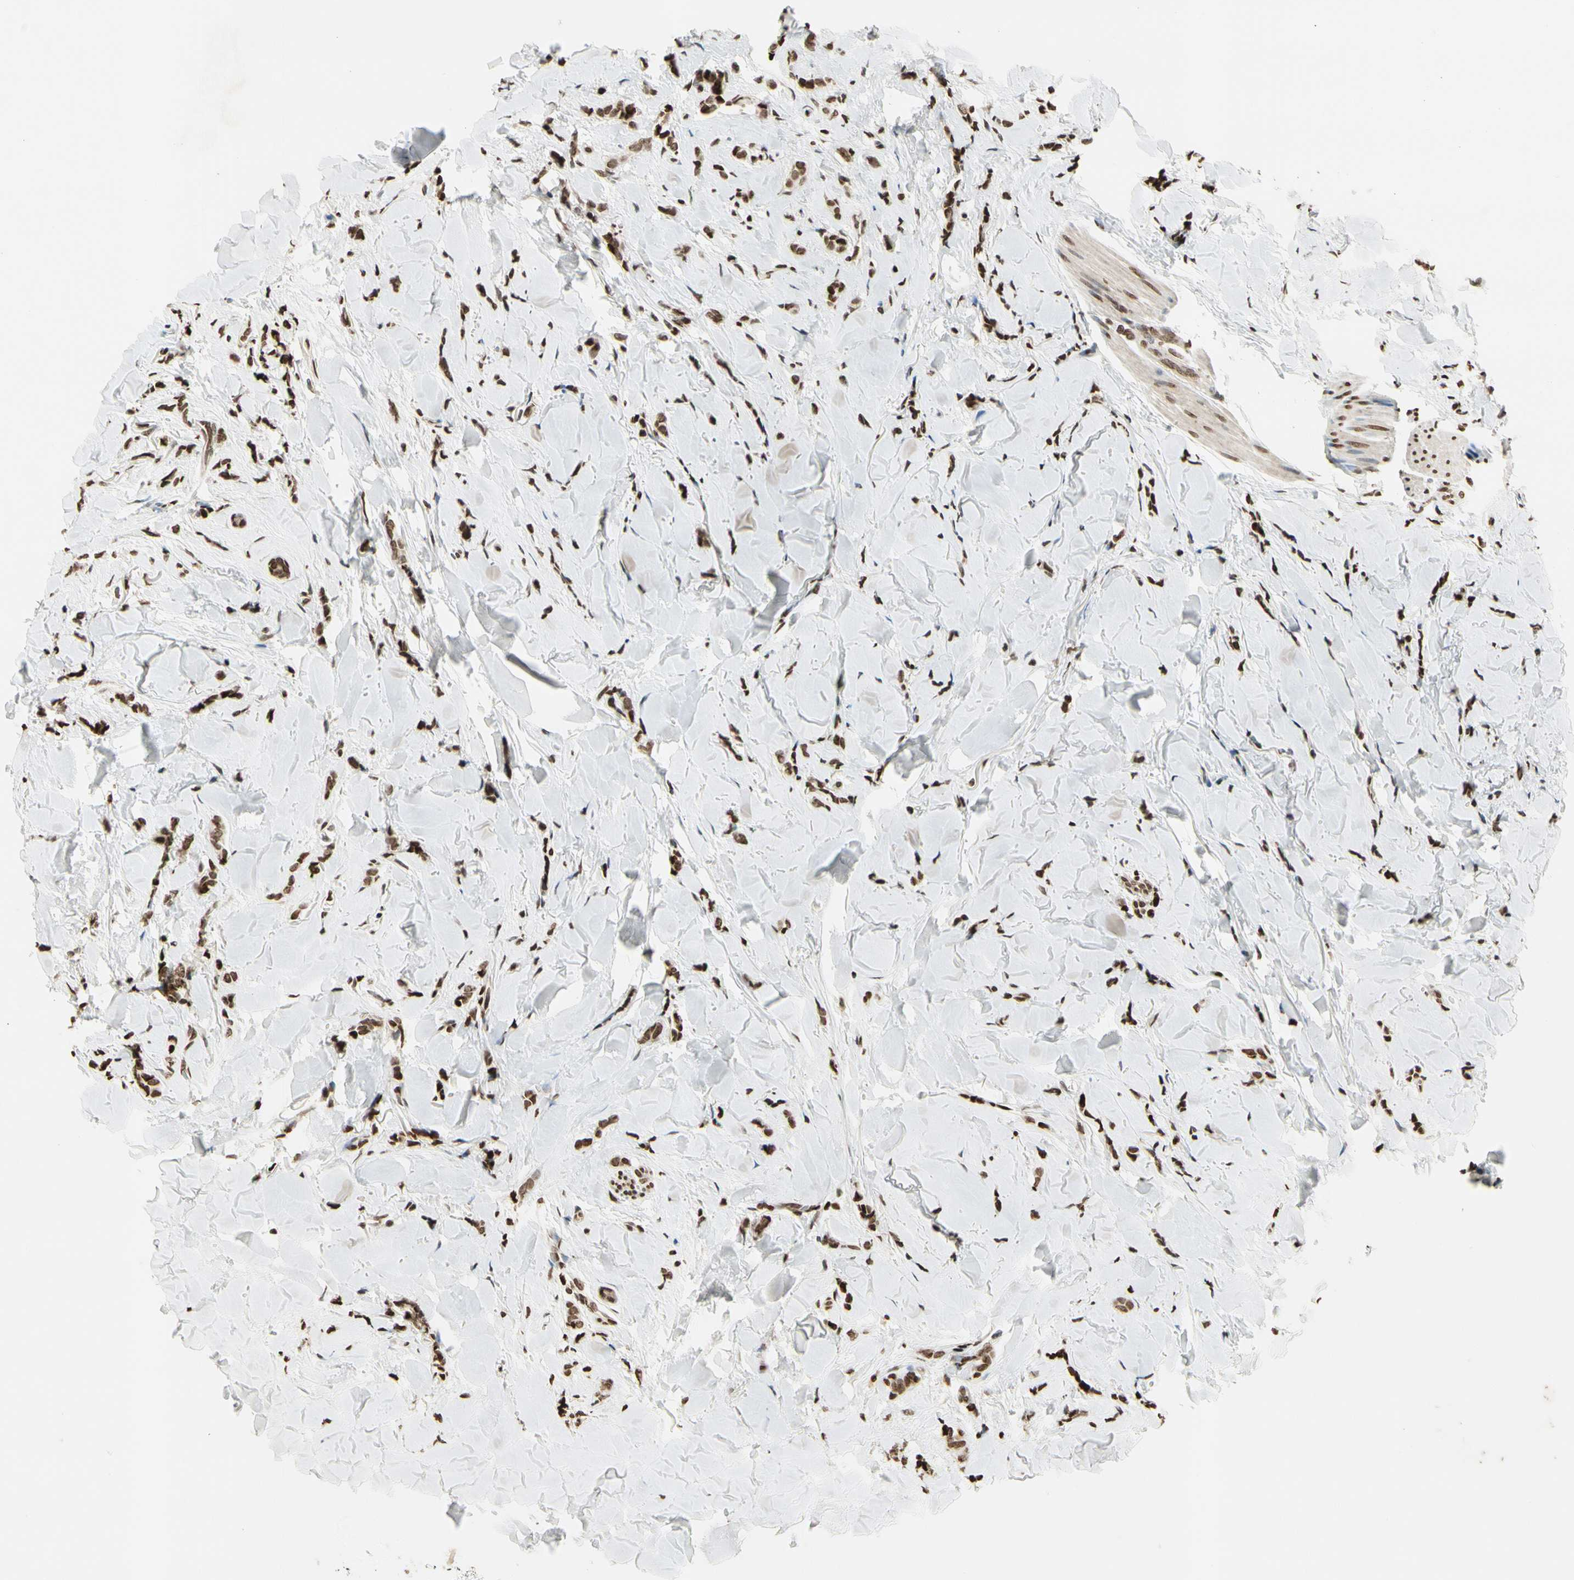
{"staining": {"intensity": "strong", "quantity": ">75%", "location": "nuclear"}, "tissue": "breast cancer", "cell_type": "Tumor cells", "image_type": "cancer", "snomed": [{"axis": "morphology", "description": "Lobular carcinoma"}, {"axis": "topography", "description": "Skin"}, {"axis": "topography", "description": "Breast"}], "caption": "Protein expression by immunohistochemistry (IHC) exhibits strong nuclear staining in approximately >75% of tumor cells in breast lobular carcinoma.", "gene": "RORA", "patient": {"sex": "female", "age": 46}}